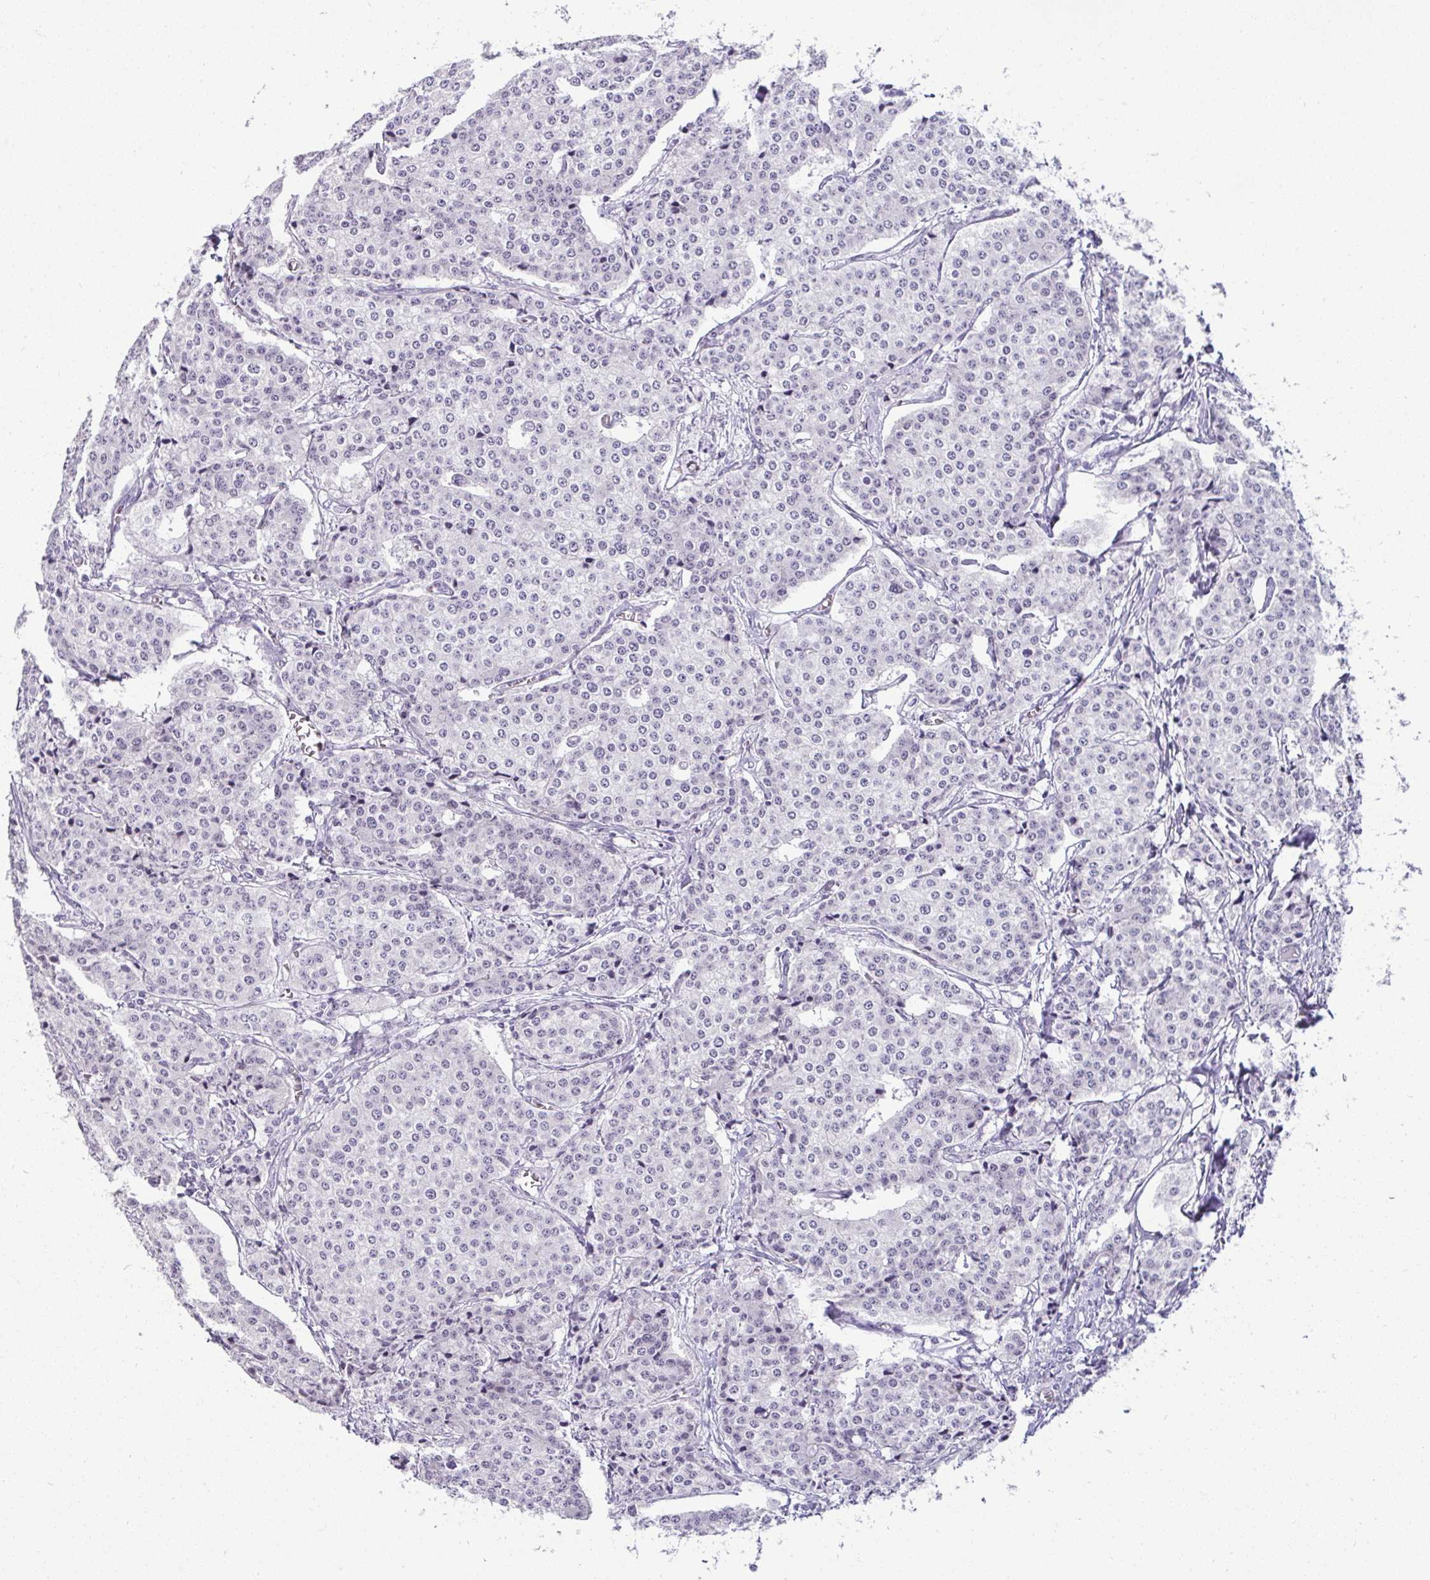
{"staining": {"intensity": "weak", "quantity": "<25%", "location": "nuclear"}, "tissue": "carcinoid", "cell_type": "Tumor cells", "image_type": "cancer", "snomed": [{"axis": "morphology", "description": "Carcinoid, malignant, NOS"}, {"axis": "topography", "description": "Small intestine"}], "caption": "High power microscopy micrograph of an immunohistochemistry micrograph of malignant carcinoid, revealing no significant positivity in tumor cells.", "gene": "RNF183", "patient": {"sex": "female", "age": 64}}